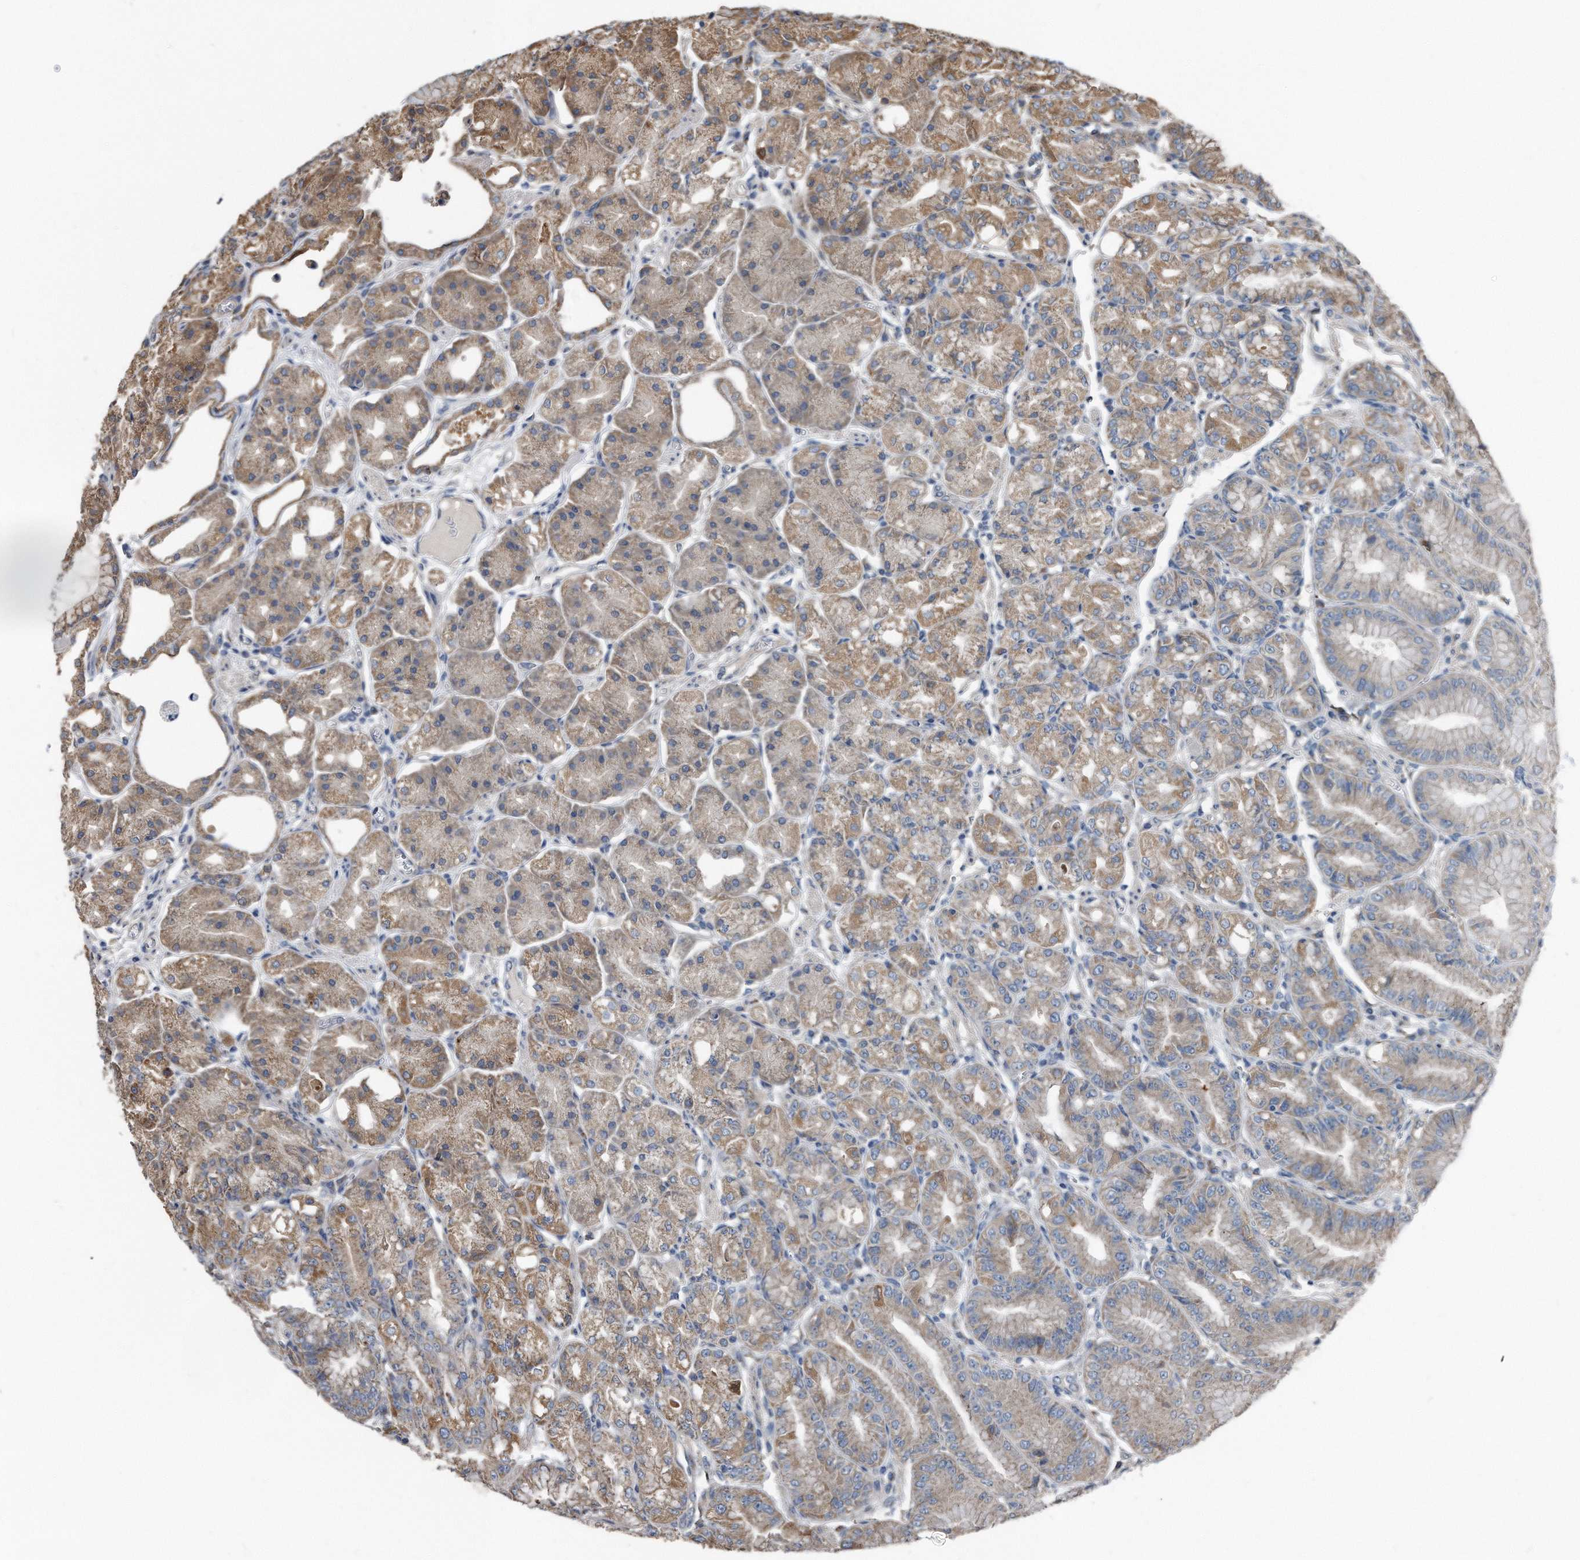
{"staining": {"intensity": "weak", "quantity": "25%-75%", "location": "cytoplasmic/membranous"}, "tissue": "stomach", "cell_type": "Glandular cells", "image_type": "normal", "snomed": [{"axis": "morphology", "description": "Normal tissue, NOS"}, {"axis": "topography", "description": "Stomach, lower"}], "caption": "Glandular cells show weak cytoplasmic/membranous positivity in approximately 25%-75% of cells in benign stomach. (DAB = brown stain, brightfield microscopy at high magnification).", "gene": "FAM136A", "patient": {"sex": "male", "age": 71}}